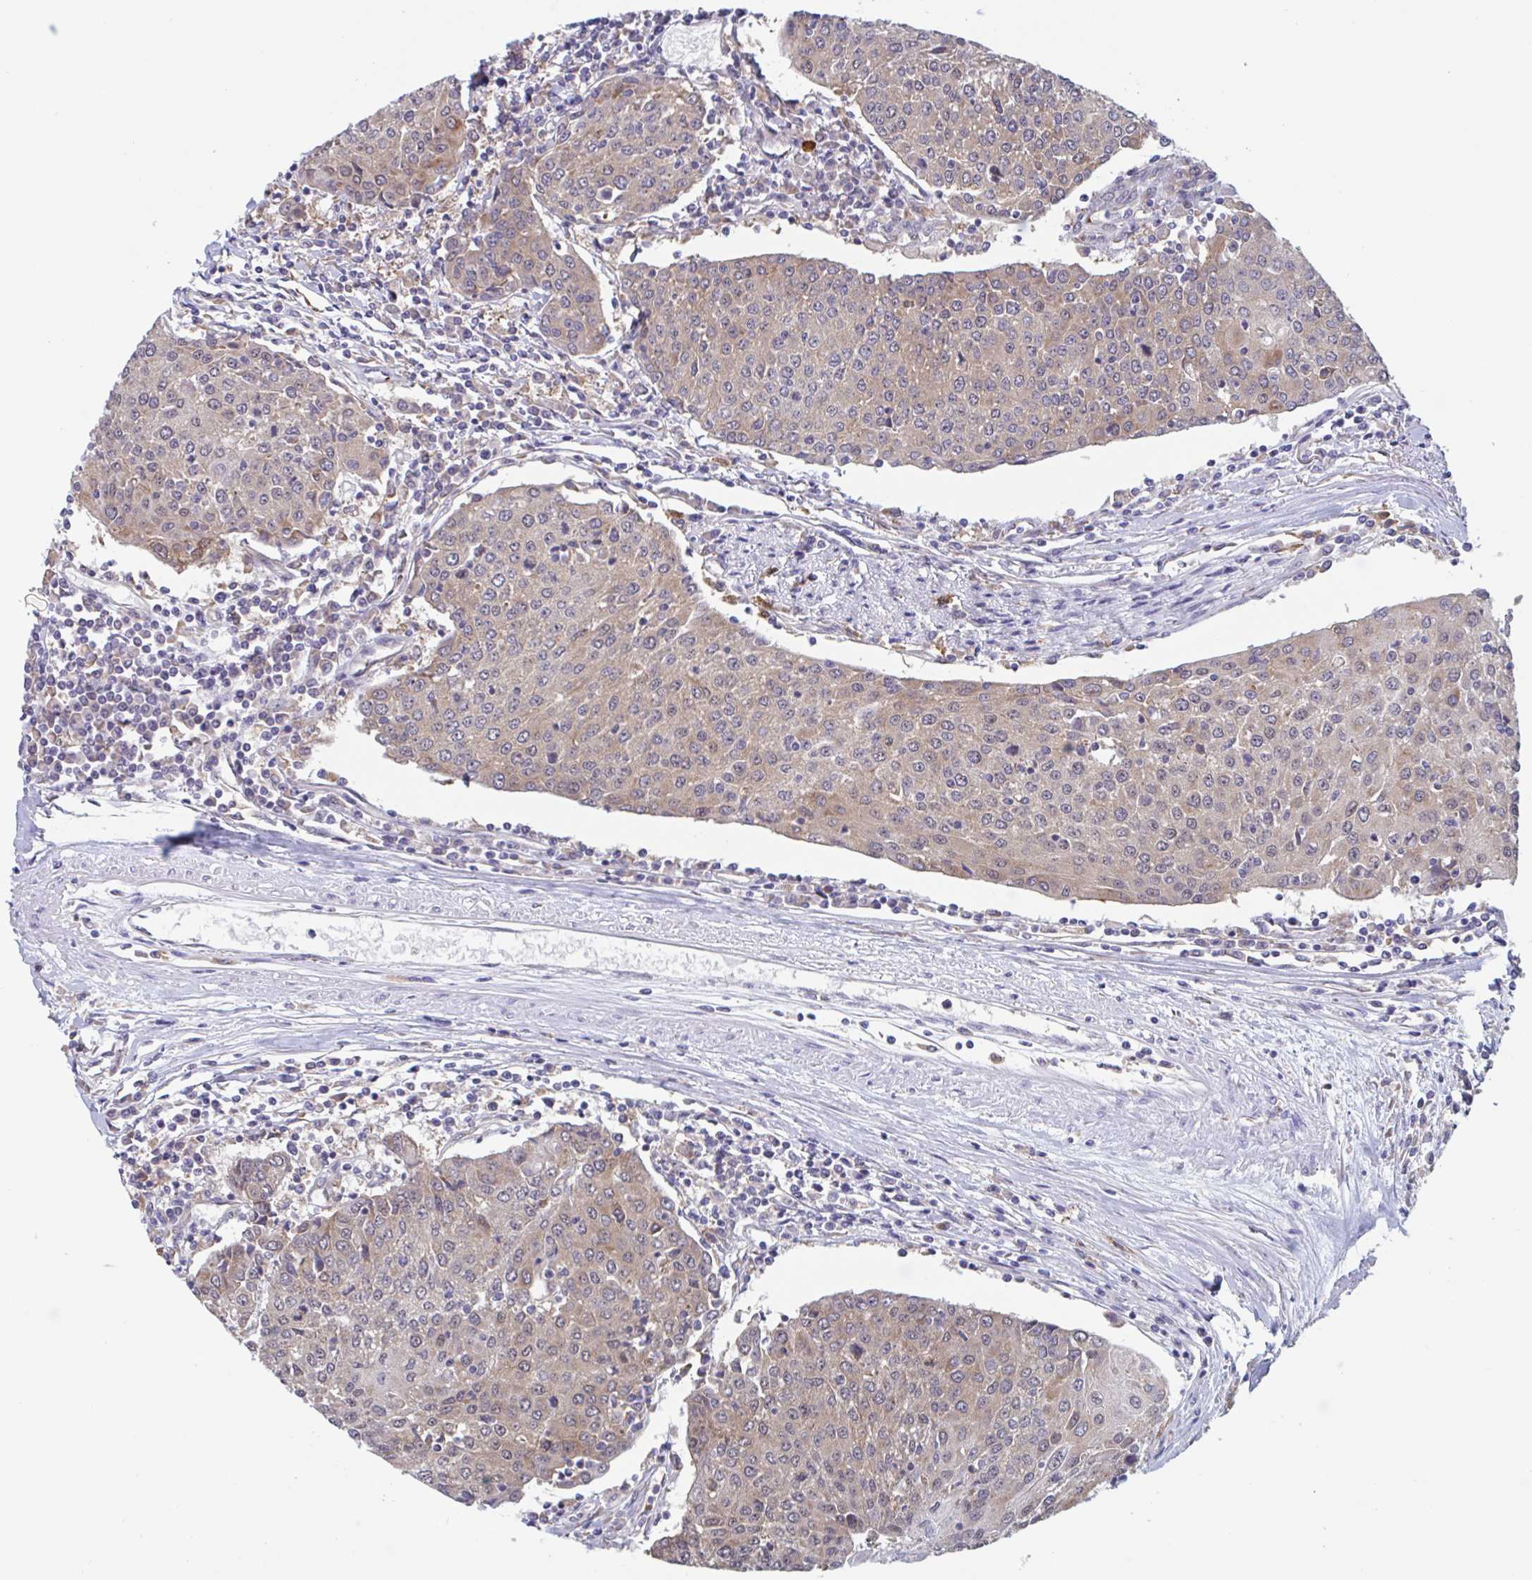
{"staining": {"intensity": "moderate", "quantity": ">75%", "location": "cytoplasmic/membranous"}, "tissue": "urothelial cancer", "cell_type": "Tumor cells", "image_type": "cancer", "snomed": [{"axis": "morphology", "description": "Urothelial carcinoma, High grade"}, {"axis": "topography", "description": "Urinary bladder"}], "caption": "An immunohistochemistry (IHC) photomicrograph of tumor tissue is shown. Protein staining in brown labels moderate cytoplasmic/membranous positivity in urothelial cancer within tumor cells. (Stains: DAB in brown, nuclei in blue, Microscopy: brightfield microscopy at high magnification).", "gene": "SNX8", "patient": {"sex": "female", "age": 85}}